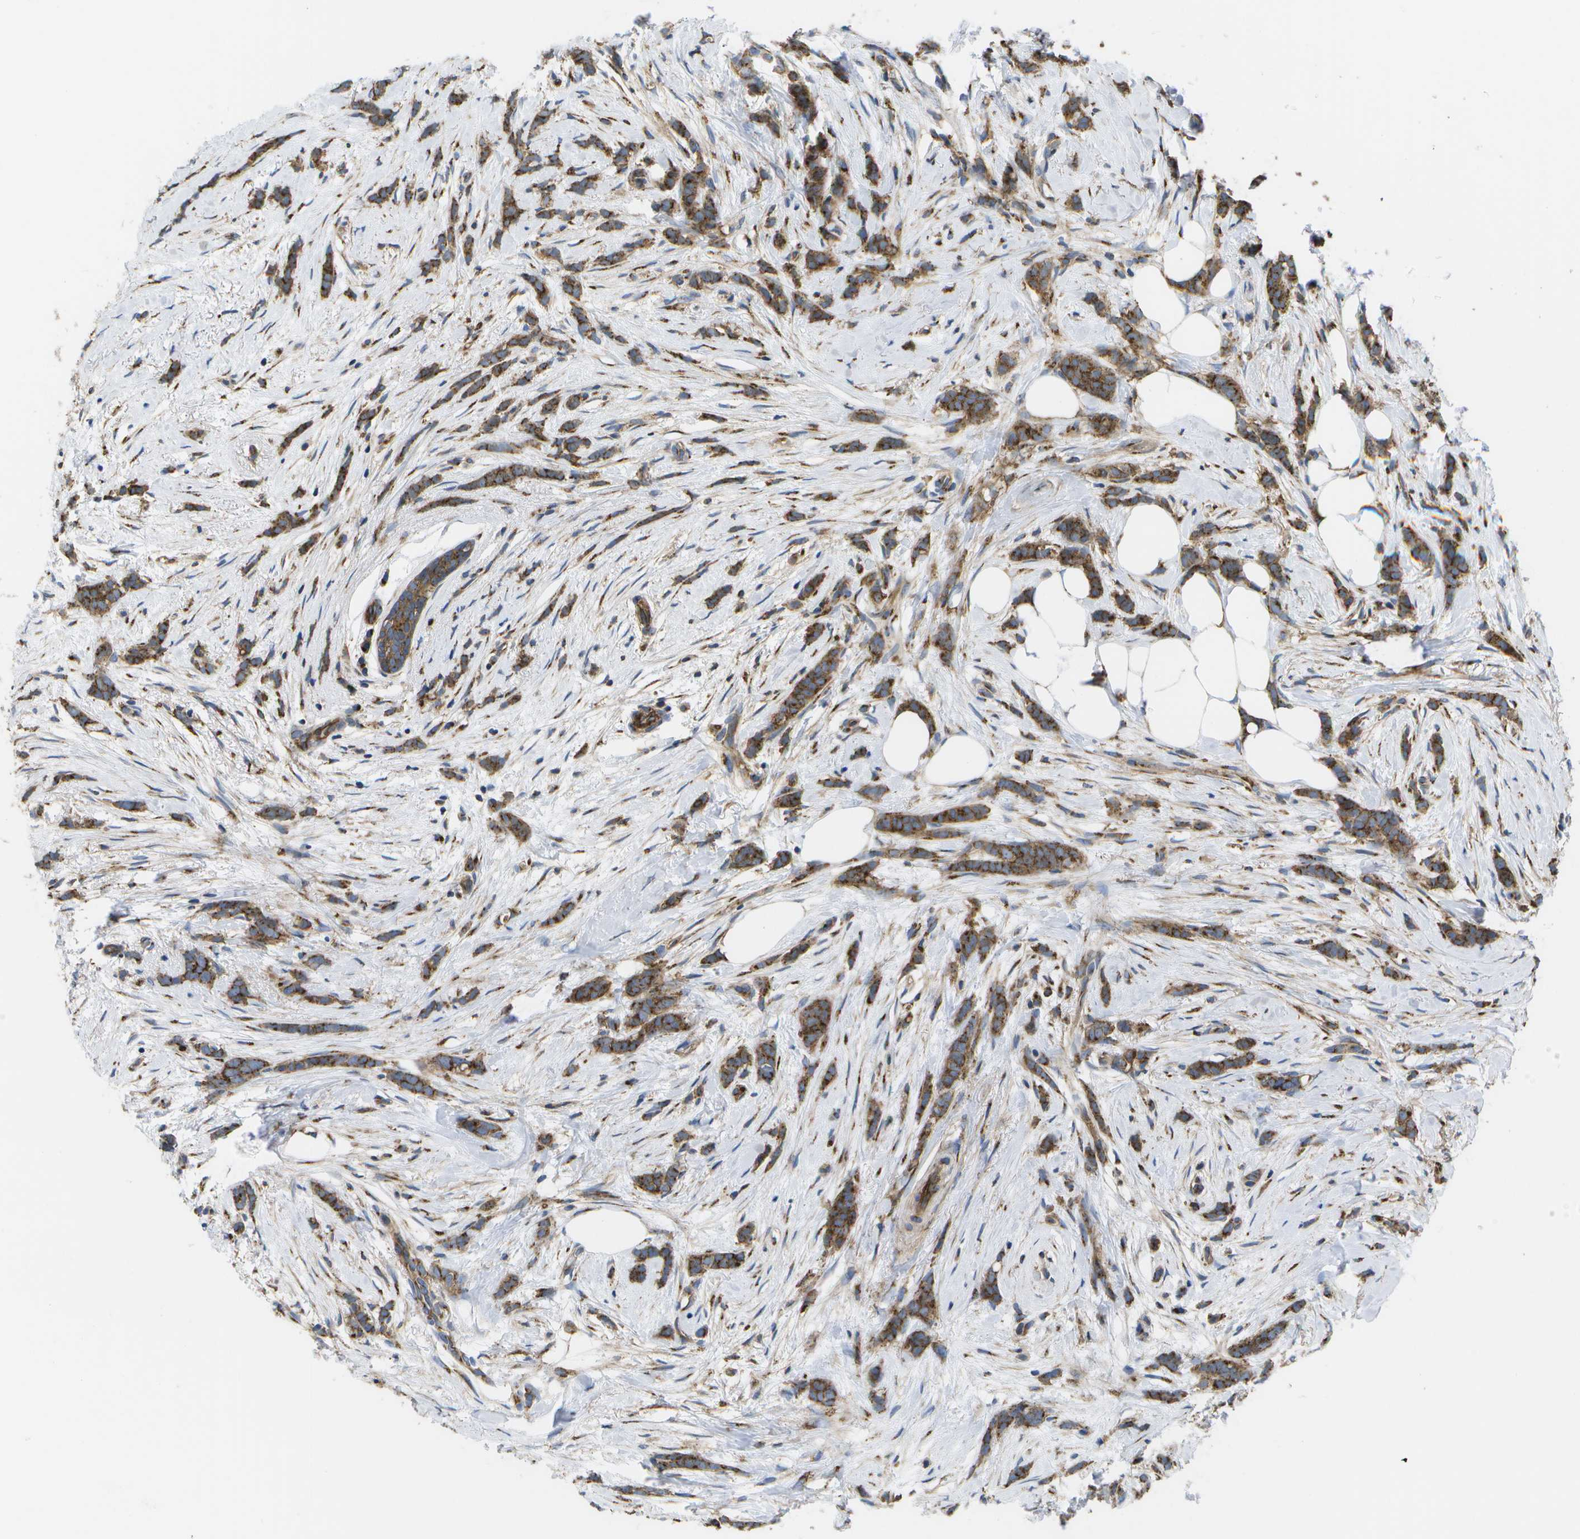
{"staining": {"intensity": "strong", "quantity": ">75%", "location": "cytoplasmic/membranous"}, "tissue": "breast cancer", "cell_type": "Tumor cells", "image_type": "cancer", "snomed": [{"axis": "morphology", "description": "Lobular carcinoma, in situ"}, {"axis": "morphology", "description": "Lobular carcinoma"}, {"axis": "topography", "description": "Breast"}], "caption": "Brown immunohistochemical staining in human breast lobular carcinoma in situ shows strong cytoplasmic/membranous positivity in approximately >75% of tumor cells.", "gene": "BST2", "patient": {"sex": "female", "age": 41}}